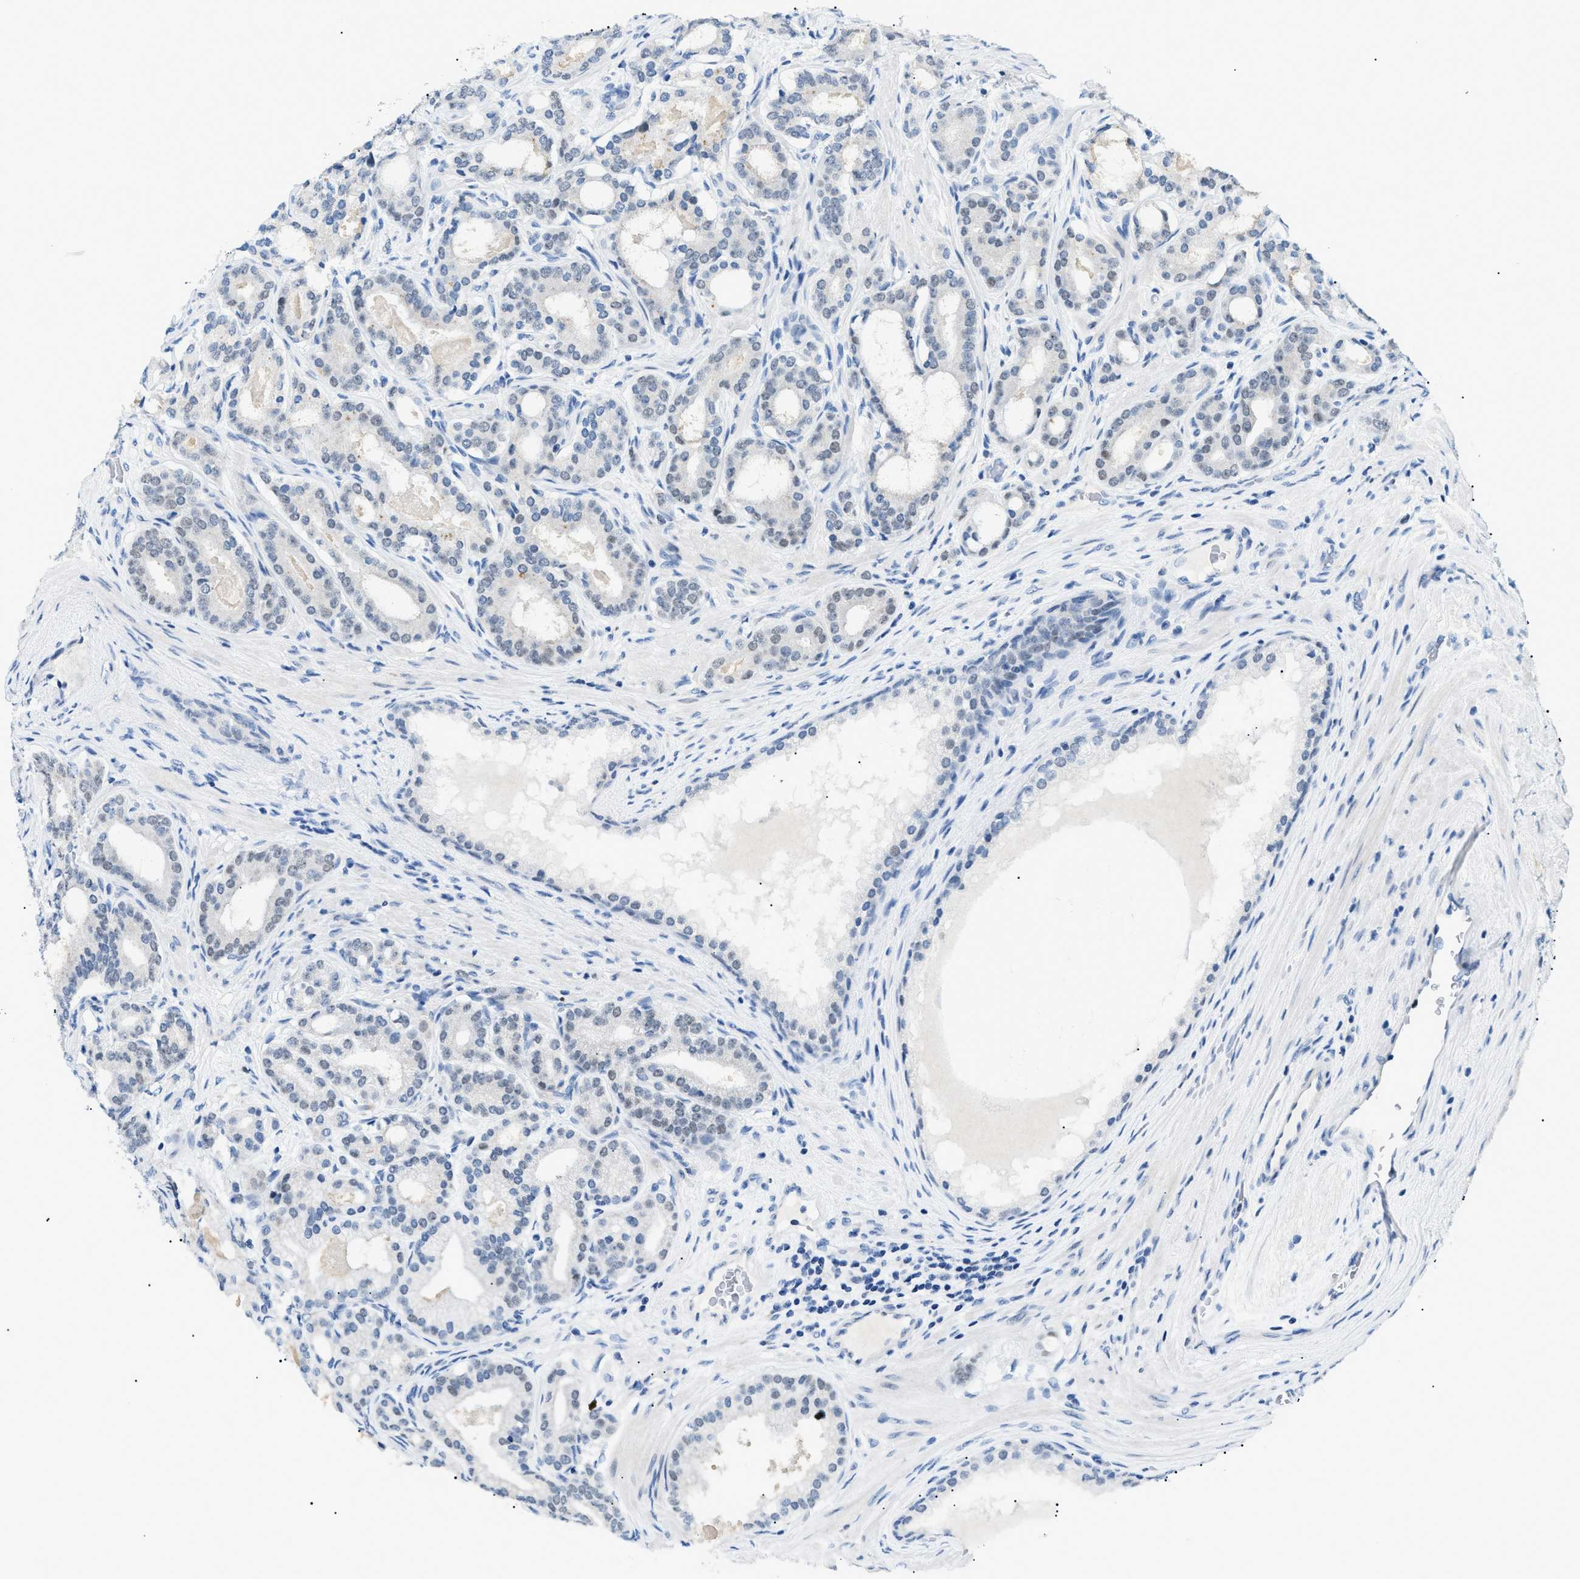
{"staining": {"intensity": "weak", "quantity": "<25%", "location": "nuclear"}, "tissue": "prostate cancer", "cell_type": "Tumor cells", "image_type": "cancer", "snomed": [{"axis": "morphology", "description": "Adenocarcinoma, High grade"}, {"axis": "topography", "description": "Prostate"}], "caption": "Immunohistochemistry image of human high-grade adenocarcinoma (prostate) stained for a protein (brown), which exhibits no positivity in tumor cells.", "gene": "SMARCC1", "patient": {"sex": "male", "age": 60}}